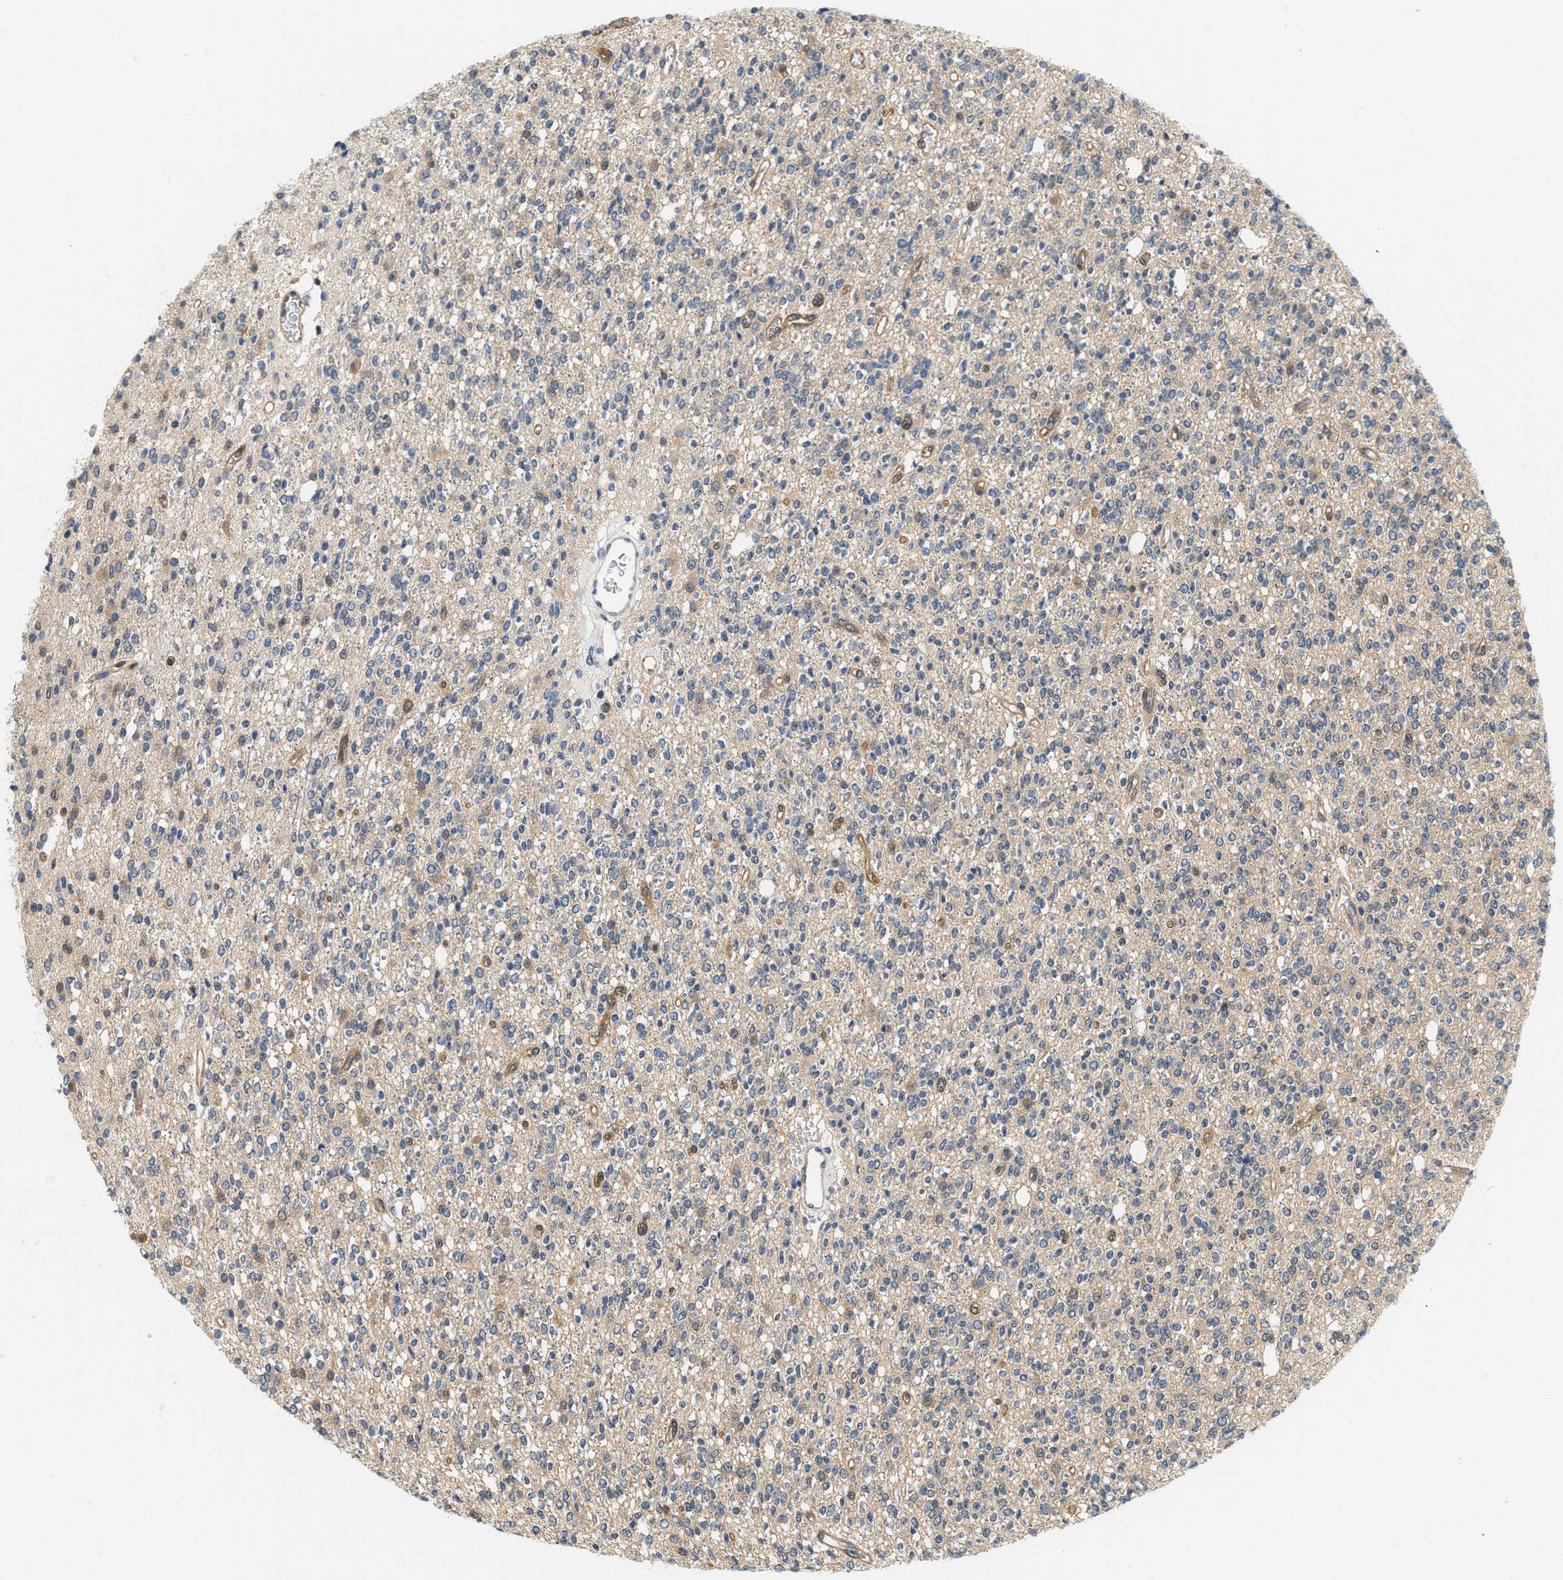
{"staining": {"intensity": "weak", "quantity": "<25%", "location": "cytoplasmic/membranous,nuclear"}, "tissue": "glioma", "cell_type": "Tumor cells", "image_type": "cancer", "snomed": [{"axis": "morphology", "description": "Glioma, malignant, High grade"}, {"axis": "topography", "description": "Brain"}], "caption": "Photomicrograph shows no protein staining in tumor cells of malignant glioma (high-grade) tissue.", "gene": "EIF4EBP2", "patient": {"sex": "male", "age": 34}}